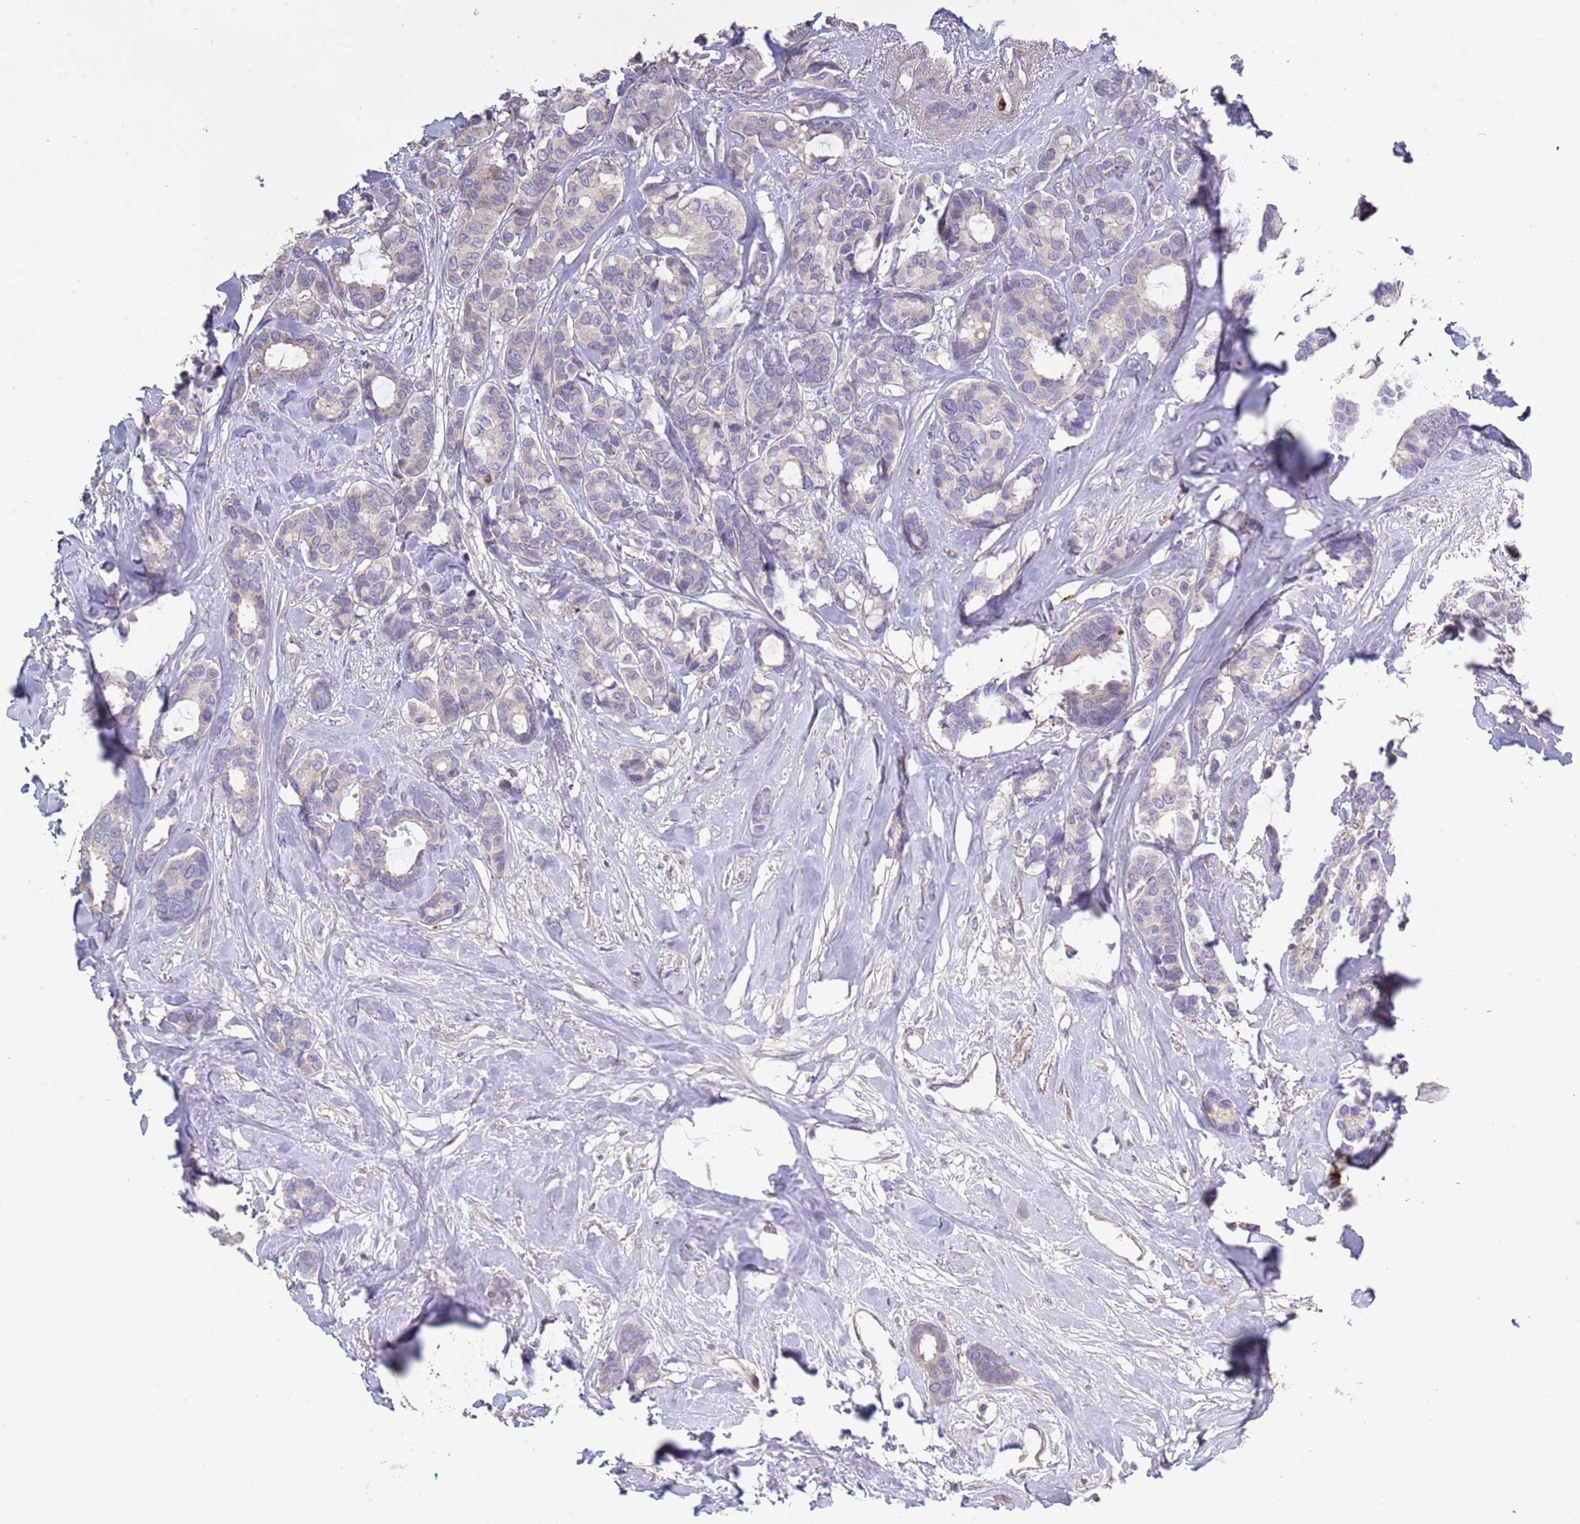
{"staining": {"intensity": "weak", "quantity": "<25%", "location": "cytoplasmic/membranous"}, "tissue": "breast cancer", "cell_type": "Tumor cells", "image_type": "cancer", "snomed": [{"axis": "morphology", "description": "Duct carcinoma"}, {"axis": "topography", "description": "Breast"}], "caption": "Immunohistochemical staining of infiltrating ductal carcinoma (breast) shows no significant expression in tumor cells.", "gene": "P2RY13", "patient": {"sex": "female", "age": 87}}